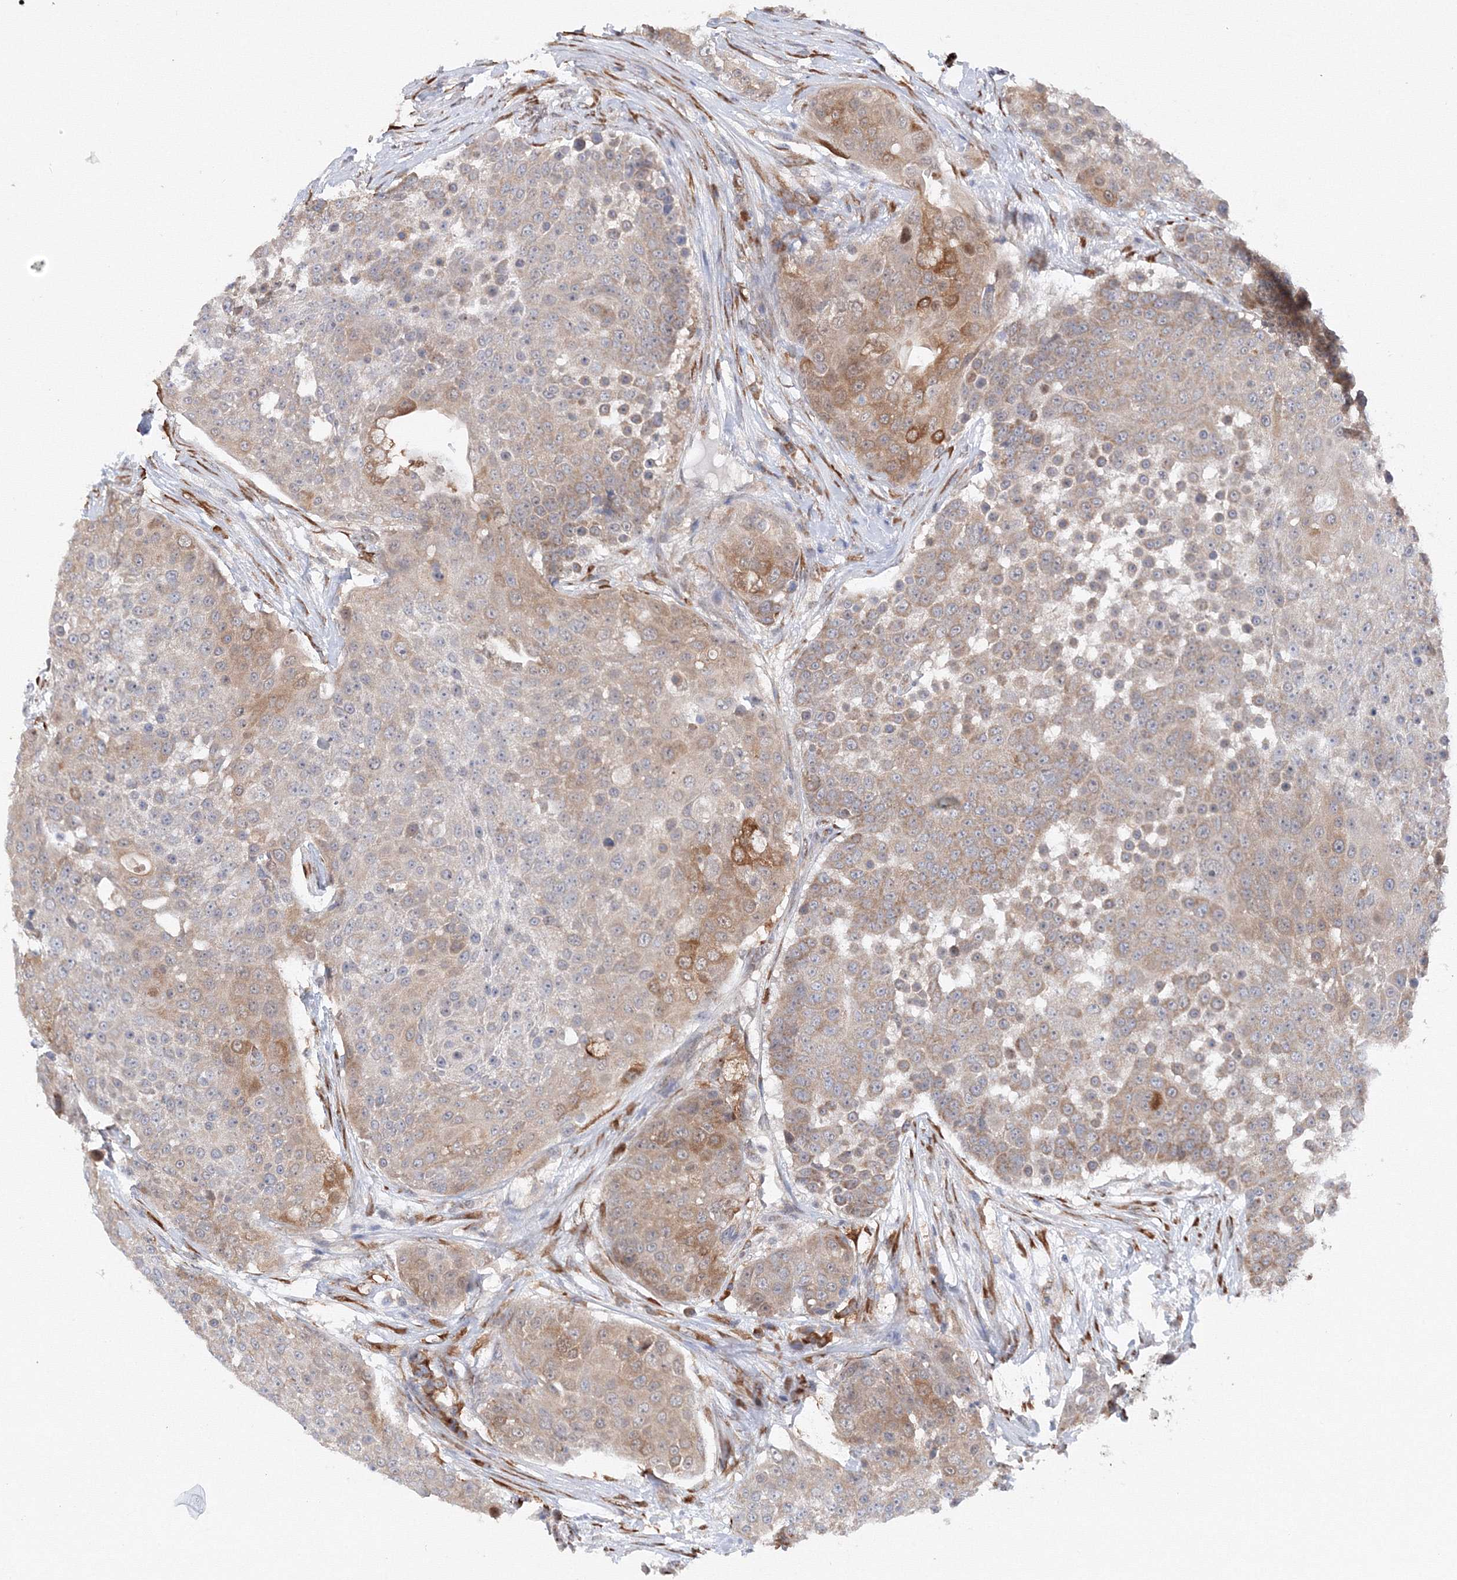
{"staining": {"intensity": "moderate", "quantity": "25%-75%", "location": "cytoplasmic/membranous"}, "tissue": "urothelial cancer", "cell_type": "Tumor cells", "image_type": "cancer", "snomed": [{"axis": "morphology", "description": "Urothelial carcinoma, High grade"}, {"axis": "topography", "description": "Urinary bladder"}], "caption": "Immunohistochemistry (IHC) (DAB (3,3'-diaminobenzidine)) staining of urothelial cancer shows moderate cytoplasmic/membranous protein staining in approximately 25%-75% of tumor cells. (IHC, brightfield microscopy, high magnification).", "gene": "DIS3L2", "patient": {"sex": "female", "age": 63}}